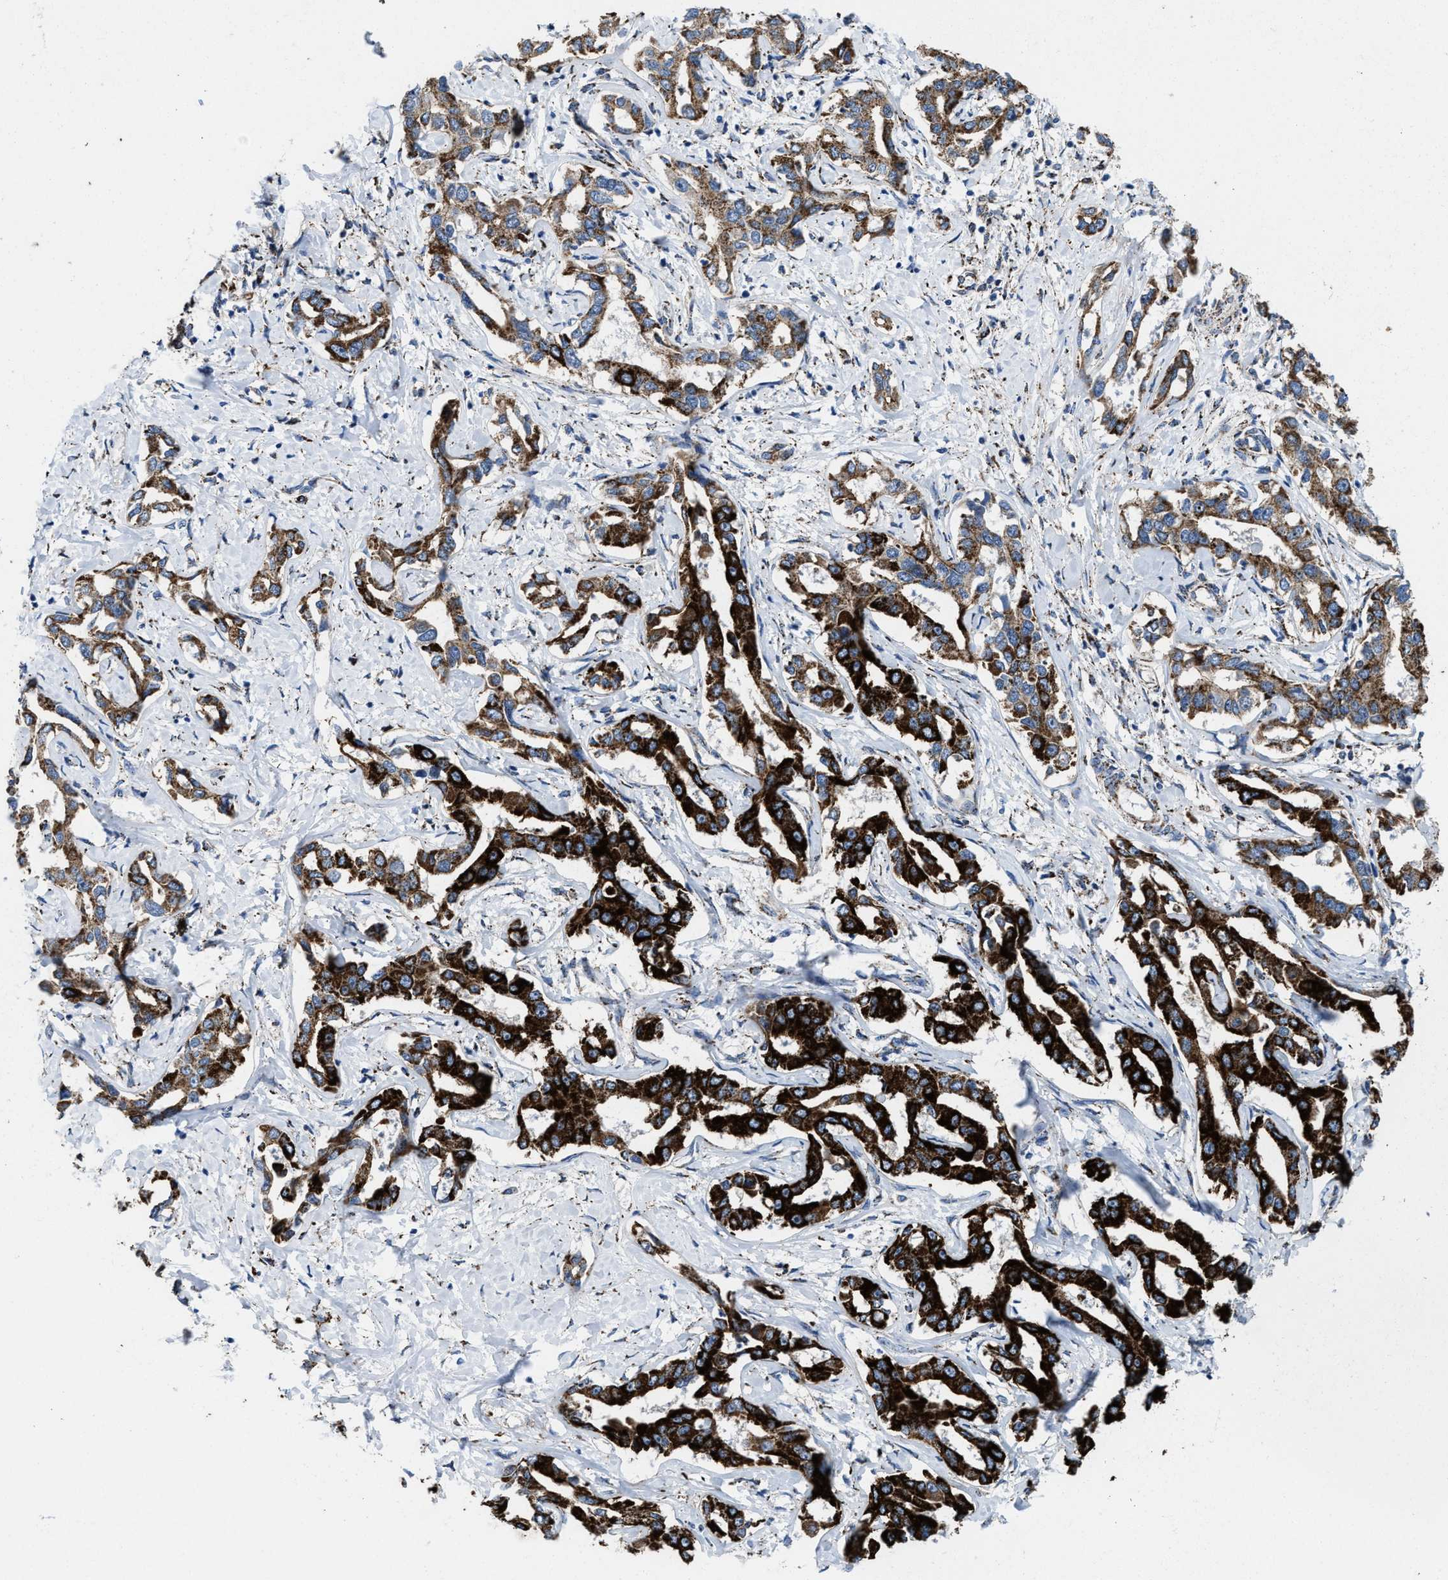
{"staining": {"intensity": "strong", "quantity": ">75%", "location": "cytoplasmic/membranous"}, "tissue": "liver cancer", "cell_type": "Tumor cells", "image_type": "cancer", "snomed": [{"axis": "morphology", "description": "Cholangiocarcinoma"}, {"axis": "topography", "description": "Liver"}], "caption": "Liver cancer tissue exhibits strong cytoplasmic/membranous positivity in approximately >75% of tumor cells The staining was performed using DAB to visualize the protein expression in brown, while the nuclei were stained in blue with hematoxylin (Magnification: 20x).", "gene": "ALDH1B1", "patient": {"sex": "male", "age": 59}}